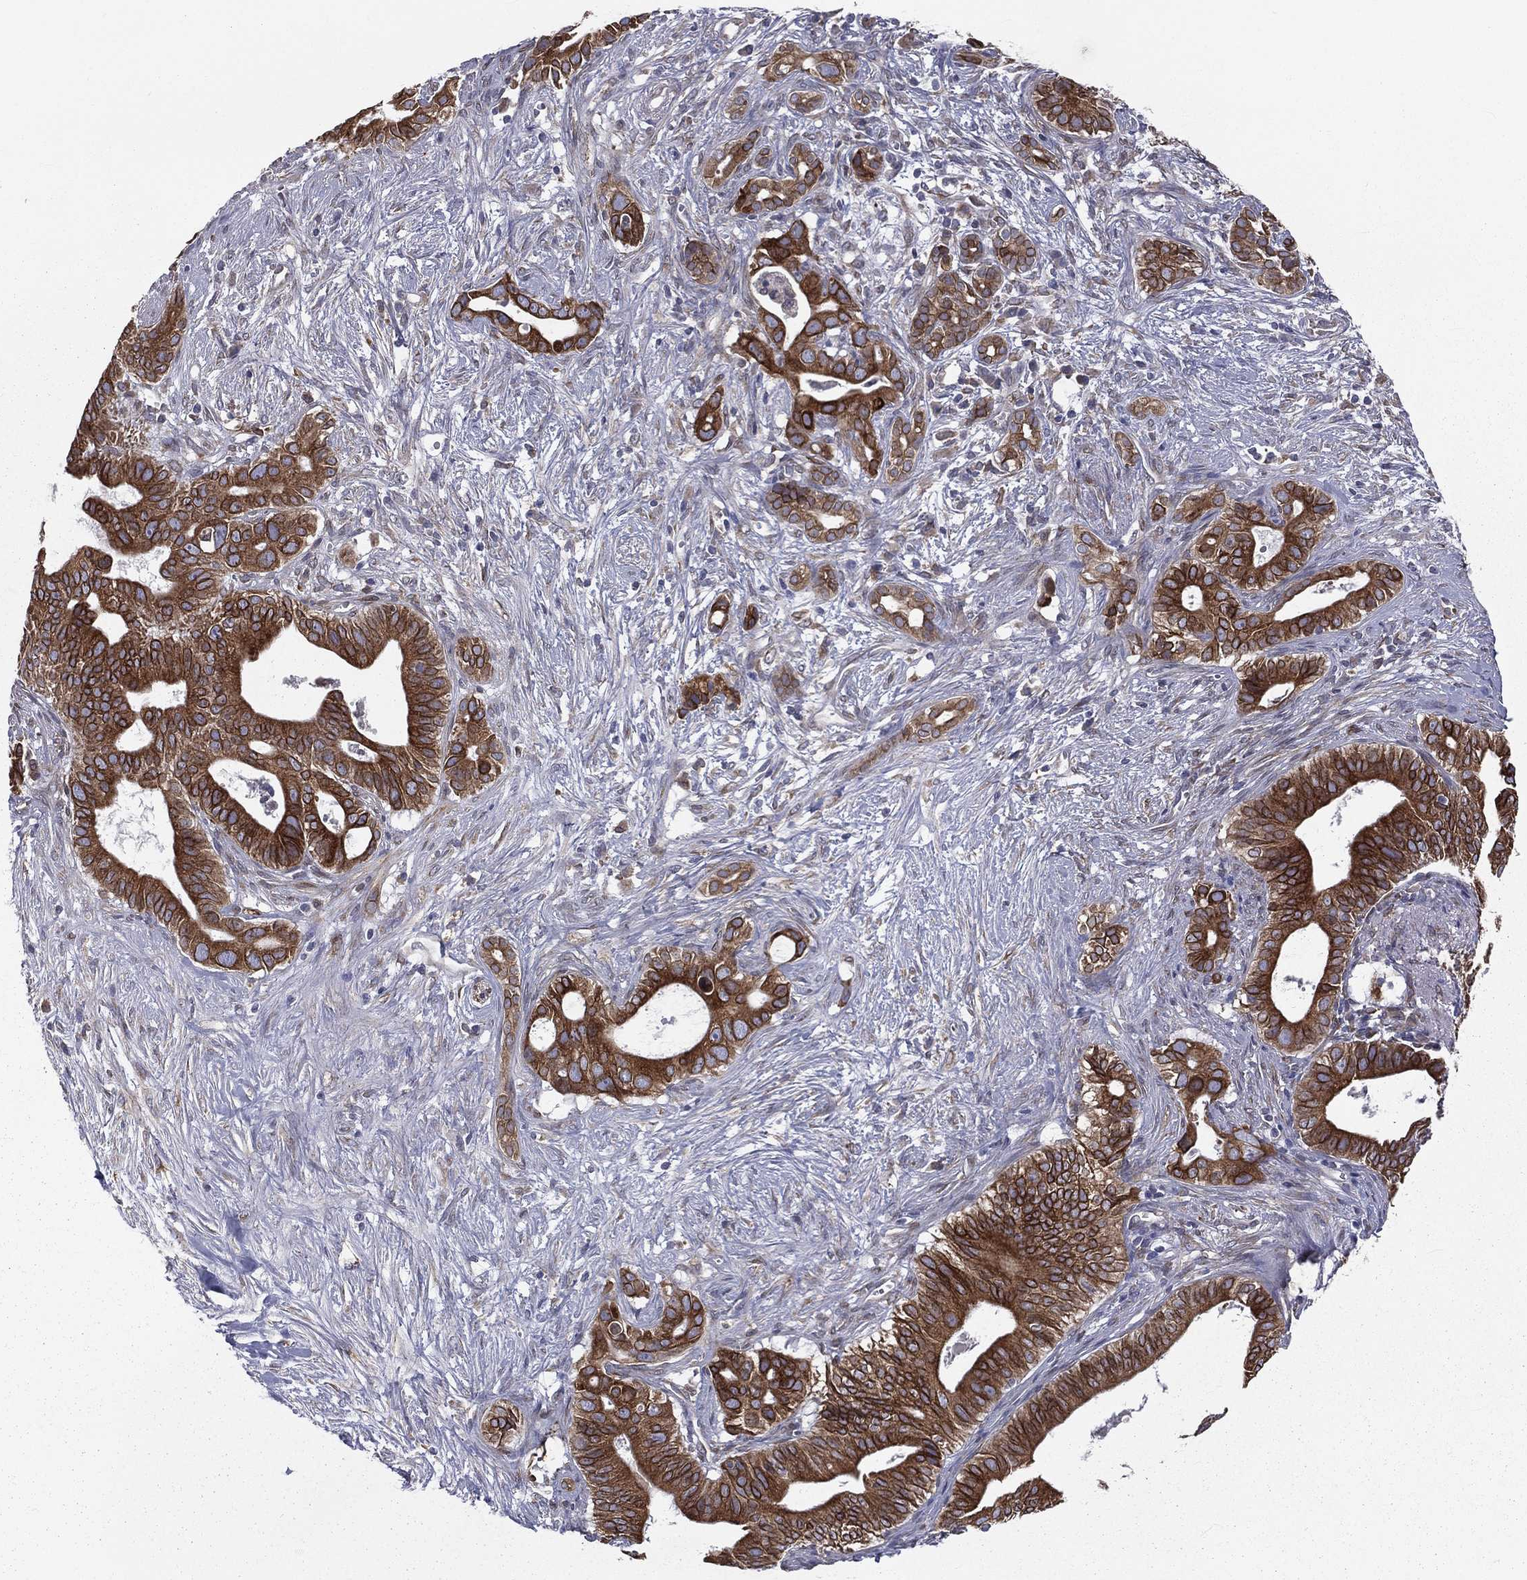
{"staining": {"intensity": "strong", "quantity": ">75%", "location": "cytoplasmic/membranous"}, "tissue": "pancreatic cancer", "cell_type": "Tumor cells", "image_type": "cancer", "snomed": [{"axis": "morphology", "description": "Adenocarcinoma, NOS"}, {"axis": "topography", "description": "Pancreas"}], "caption": "Pancreatic adenocarcinoma stained with DAB (3,3'-diaminobenzidine) immunohistochemistry (IHC) displays high levels of strong cytoplasmic/membranous staining in about >75% of tumor cells.", "gene": "PGRMC1", "patient": {"sex": "male", "age": 61}}